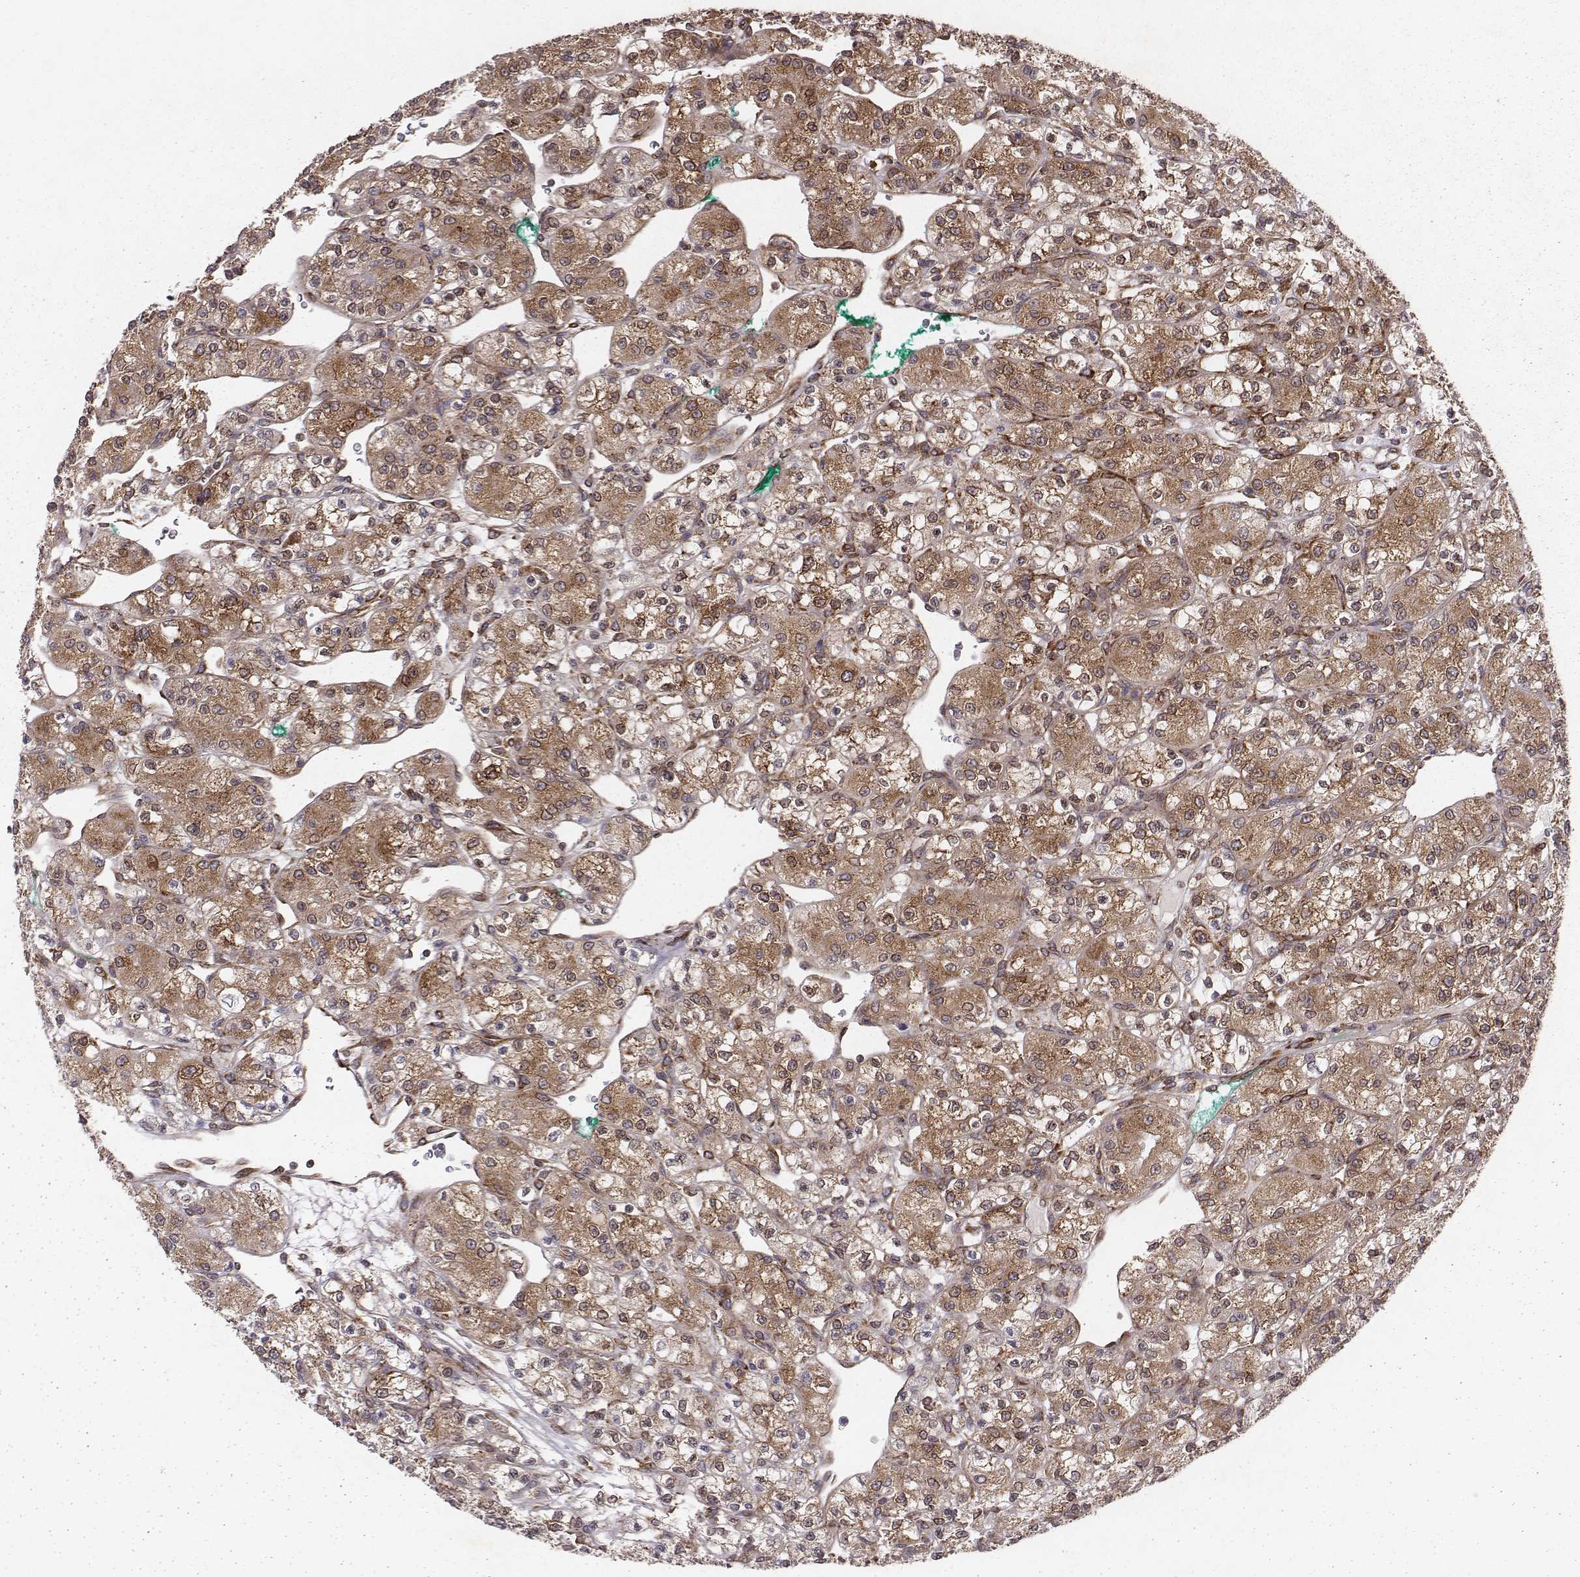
{"staining": {"intensity": "moderate", "quantity": "25%-75%", "location": "cytoplasmic/membranous"}, "tissue": "renal cancer", "cell_type": "Tumor cells", "image_type": "cancer", "snomed": [{"axis": "morphology", "description": "Adenocarcinoma, NOS"}, {"axis": "topography", "description": "Kidney"}], "caption": "Immunohistochemical staining of human renal cancer (adenocarcinoma) shows medium levels of moderate cytoplasmic/membranous protein staining in about 25%-75% of tumor cells.", "gene": "TXLNA", "patient": {"sex": "female", "age": 70}}